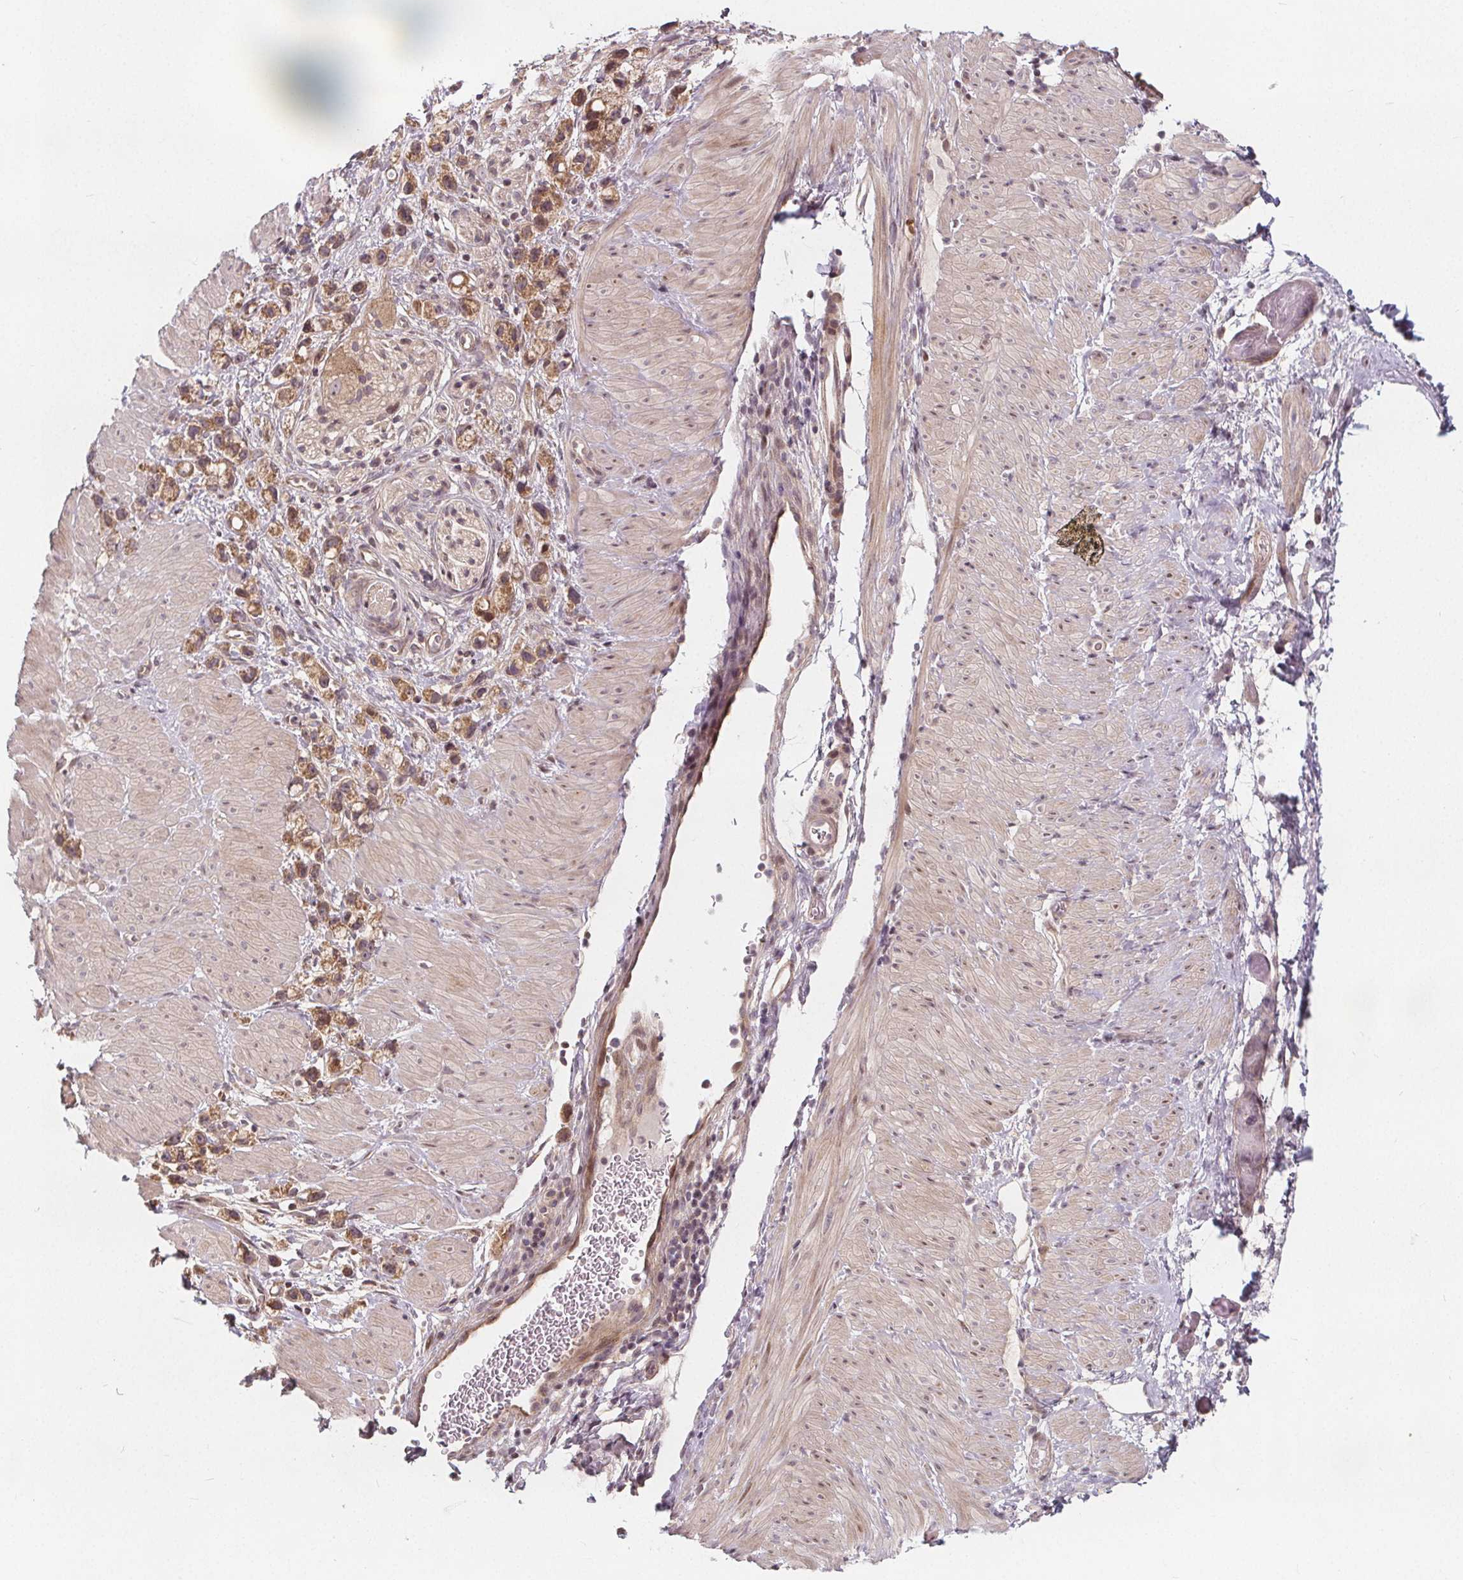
{"staining": {"intensity": "moderate", "quantity": ">75%", "location": "cytoplasmic/membranous"}, "tissue": "stomach cancer", "cell_type": "Tumor cells", "image_type": "cancer", "snomed": [{"axis": "morphology", "description": "Adenocarcinoma, NOS"}, {"axis": "topography", "description": "Stomach"}], "caption": "Protein staining shows moderate cytoplasmic/membranous expression in approximately >75% of tumor cells in stomach cancer.", "gene": "AKT1S1", "patient": {"sex": "female", "age": 59}}